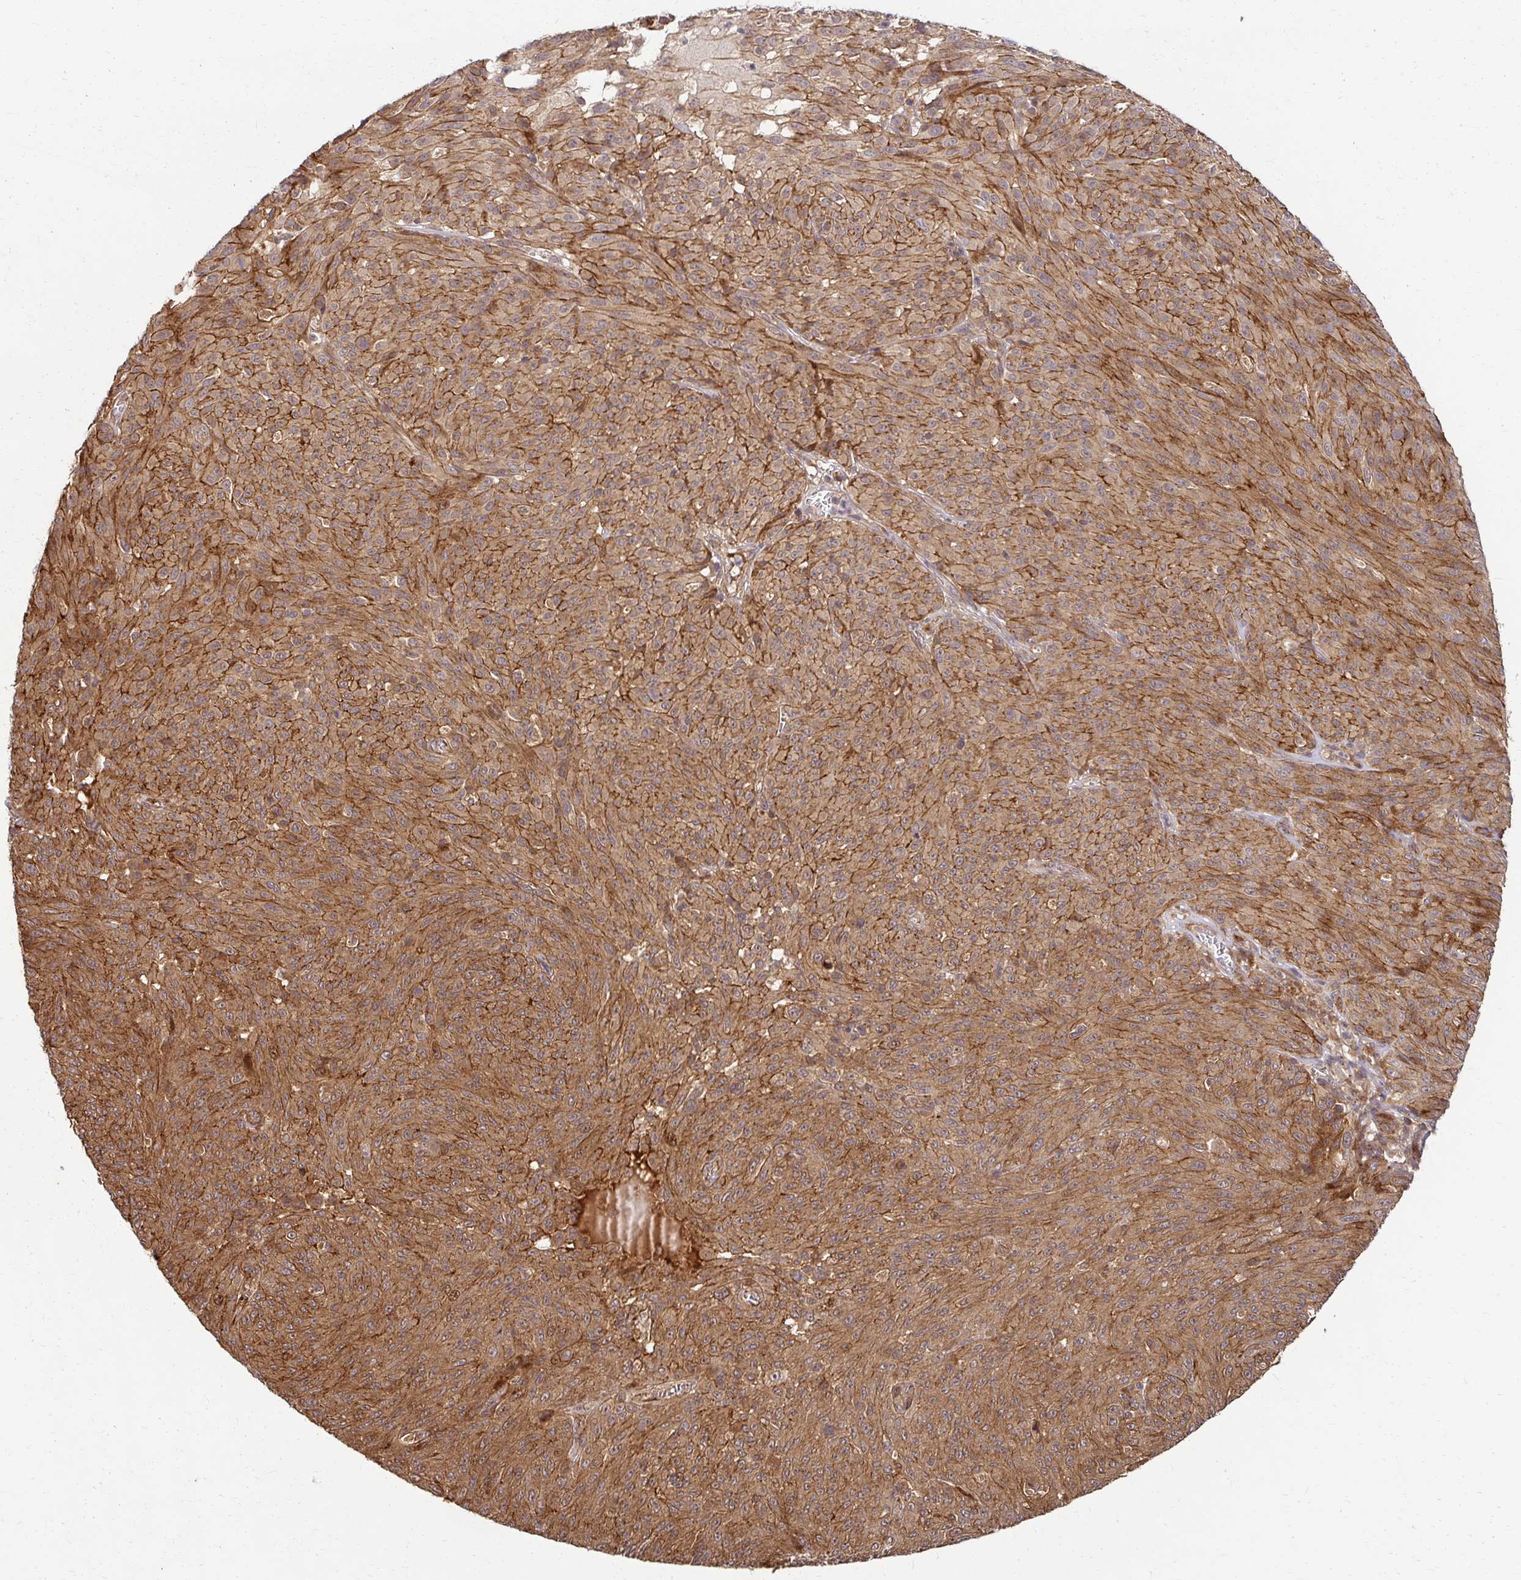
{"staining": {"intensity": "moderate", "quantity": ">75%", "location": "cytoplasmic/membranous"}, "tissue": "melanoma", "cell_type": "Tumor cells", "image_type": "cancer", "snomed": [{"axis": "morphology", "description": "Malignant melanoma, NOS"}, {"axis": "topography", "description": "Skin"}], "caption": "DAB immunohistochemical staining of melanoma demonstrates moderate cytoplasmic/membranous protein positivity in about >75% of tumor cells.", "gene": "PSMA4", "patient": {"sex": "male", "age": 85}}